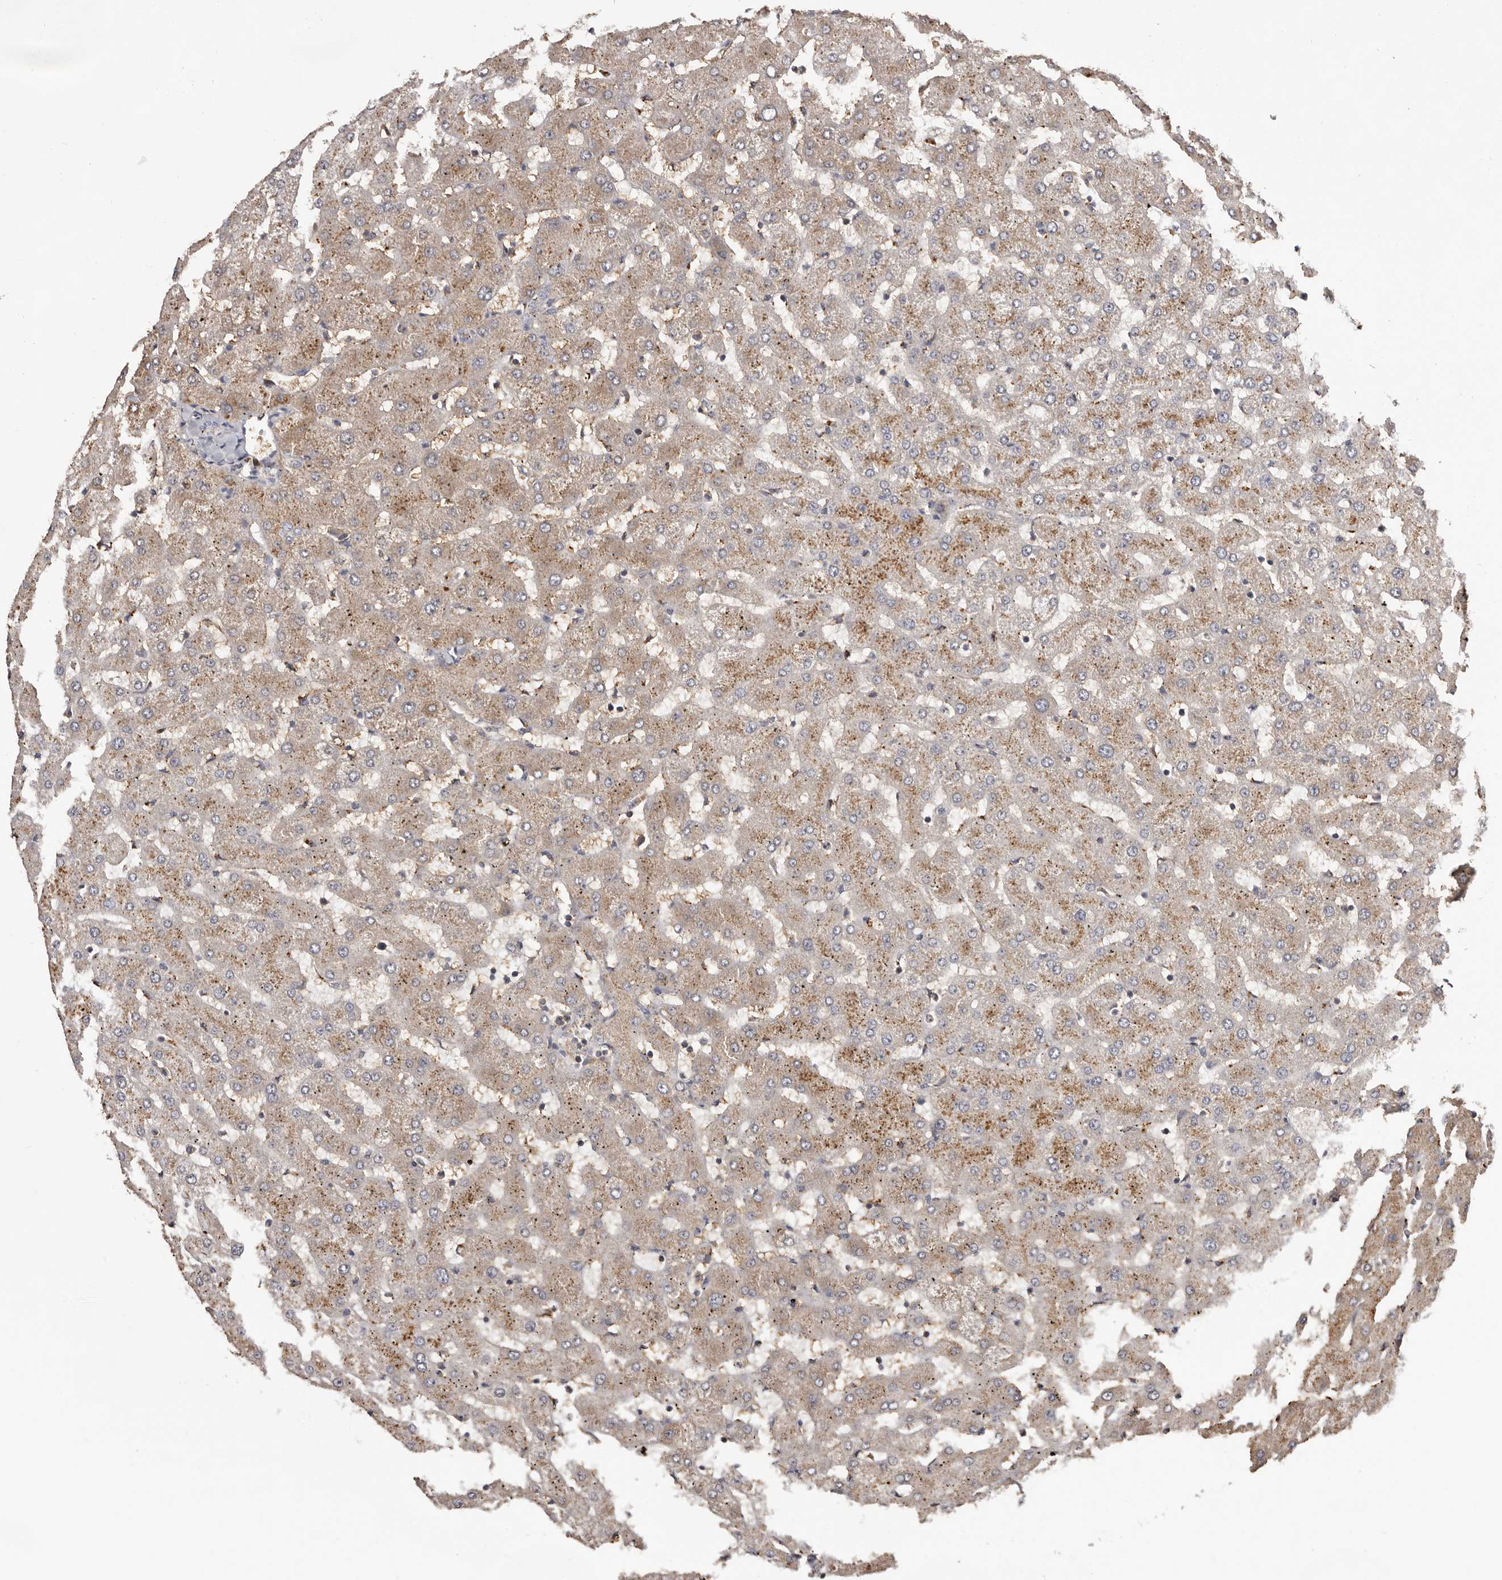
{"staining": {"intensity": "weak", "quantity": ">75%", "location": "cytoplasmic/membranous"}, "tissue": "liver", "cell_type": "Cholangiocytes", "image_type": "normal", "snomed": [{"axis": "morphology", "description": "Normal tissue, NOS"}, {"axis": "topography", "description": "Liver"}], "caption": "This histopathology image displays normal liver stained with immunohistochemistry (IHC) to label a protein in brown. The cytoplasmic/membranous of cholangiocytes show weak positivity for the protein. Nuclei are counter-stained blue.", "gene": "DAP", "patient": {"sex": "female", "age": 63}}